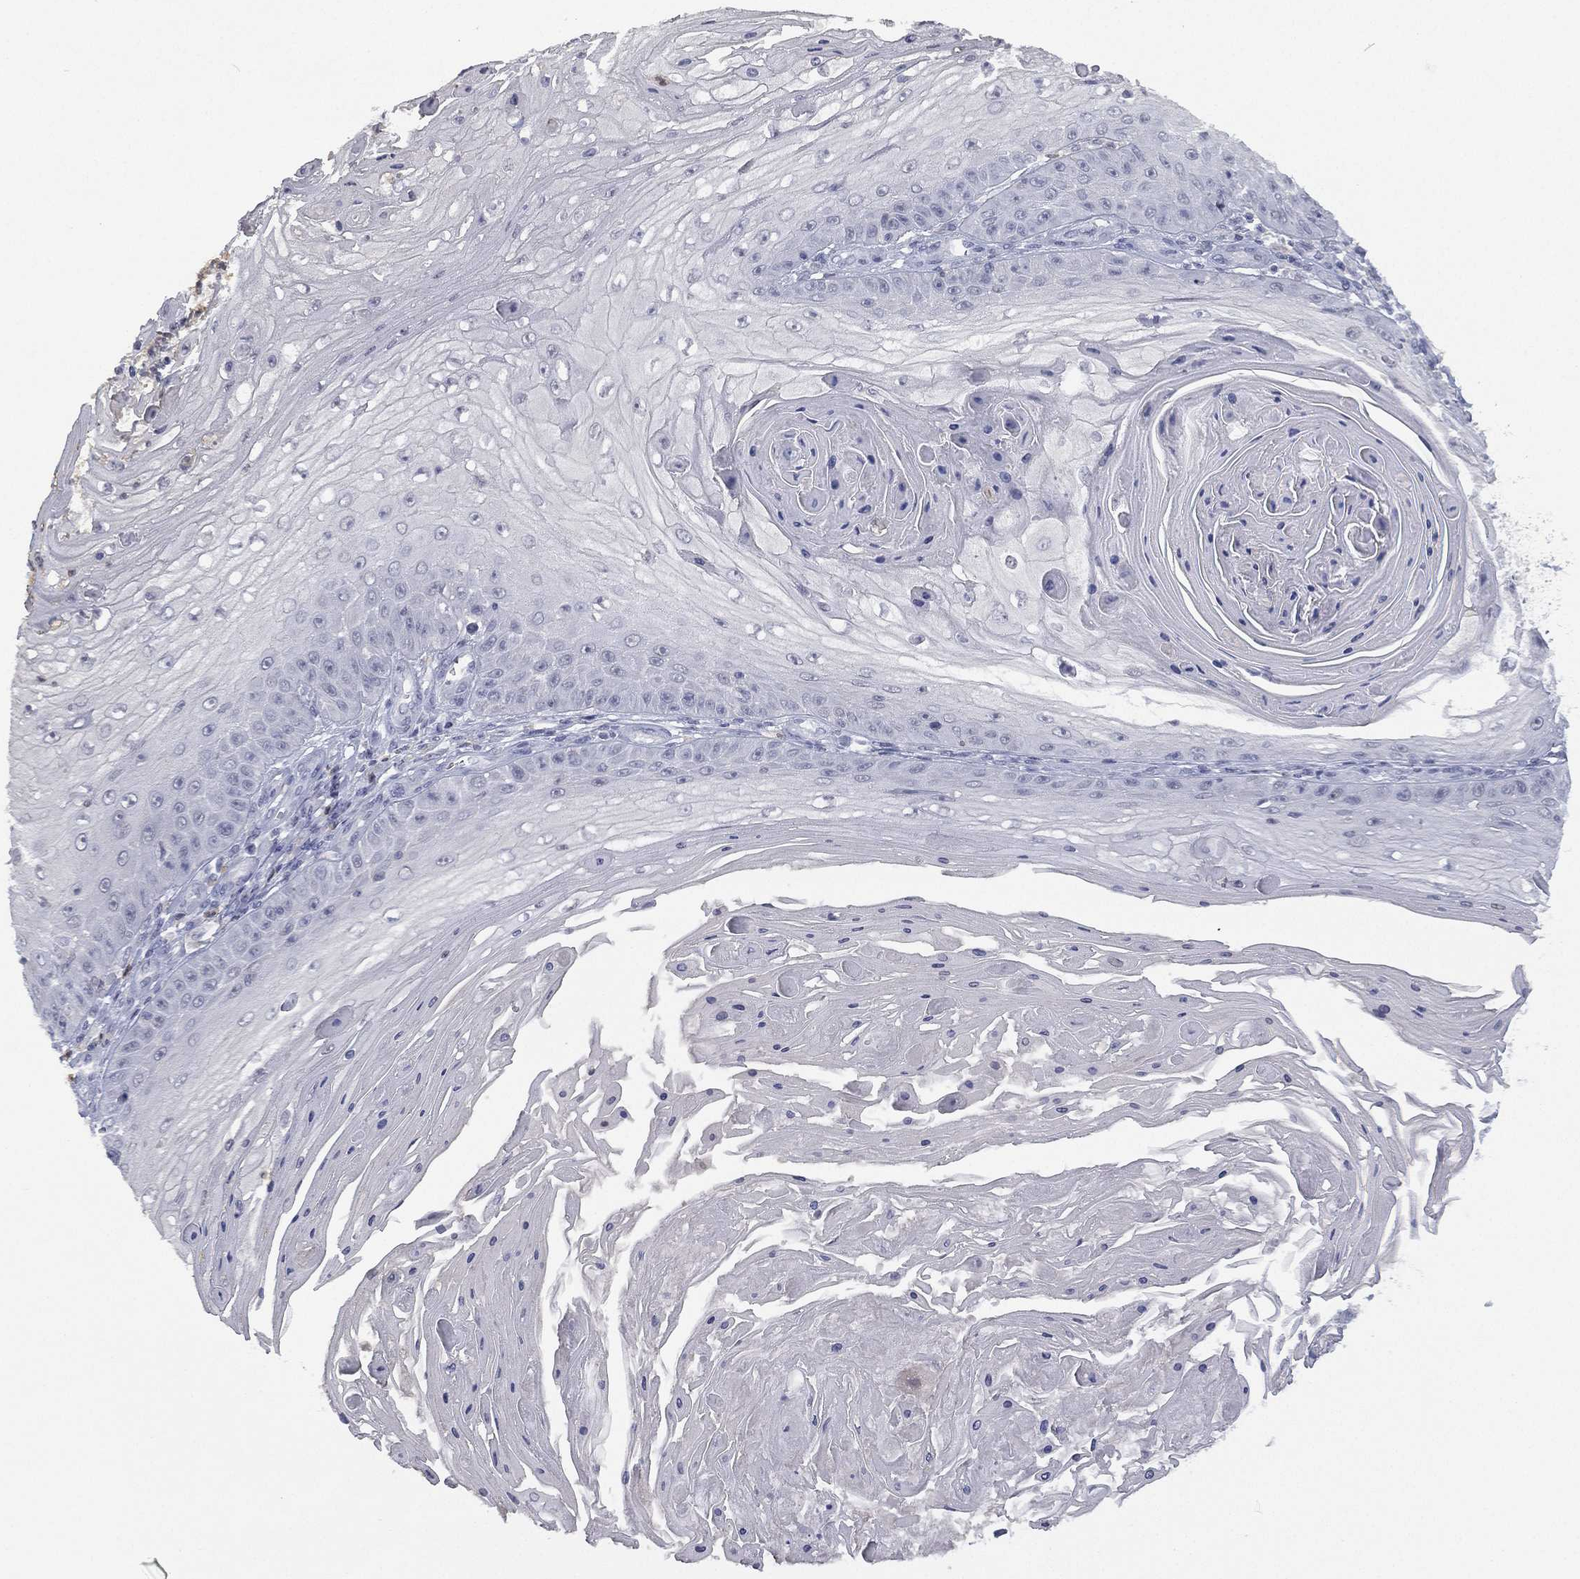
{"staining": {"intensity": "negative", "quantity": "none", "location": "none"}, "tissue": "skin cancer", "cell_type": "Tumor cells", "image_type": "cancer", "snomed": [{"axis": "morphology", "description": "Squamous cell carcinoma, NOS"}, {"axis": "topography", "description": "Skin"}], "caption": "Immunohistochemistry (IHC) micrograph of neoplastic tissue: squamous cell carcinoma (skin) stained with DAB (3,3'-diaminobenzidine) shows no significant protein positivity in tumor cells. The staining was performed using DAB to visualize the protein expression in brown, while the nuclei were stained in blue with hematoxylin (Magnification: 20x).", "gene": "ZNF711", "patient": {"sex": "male", "age": 70}}